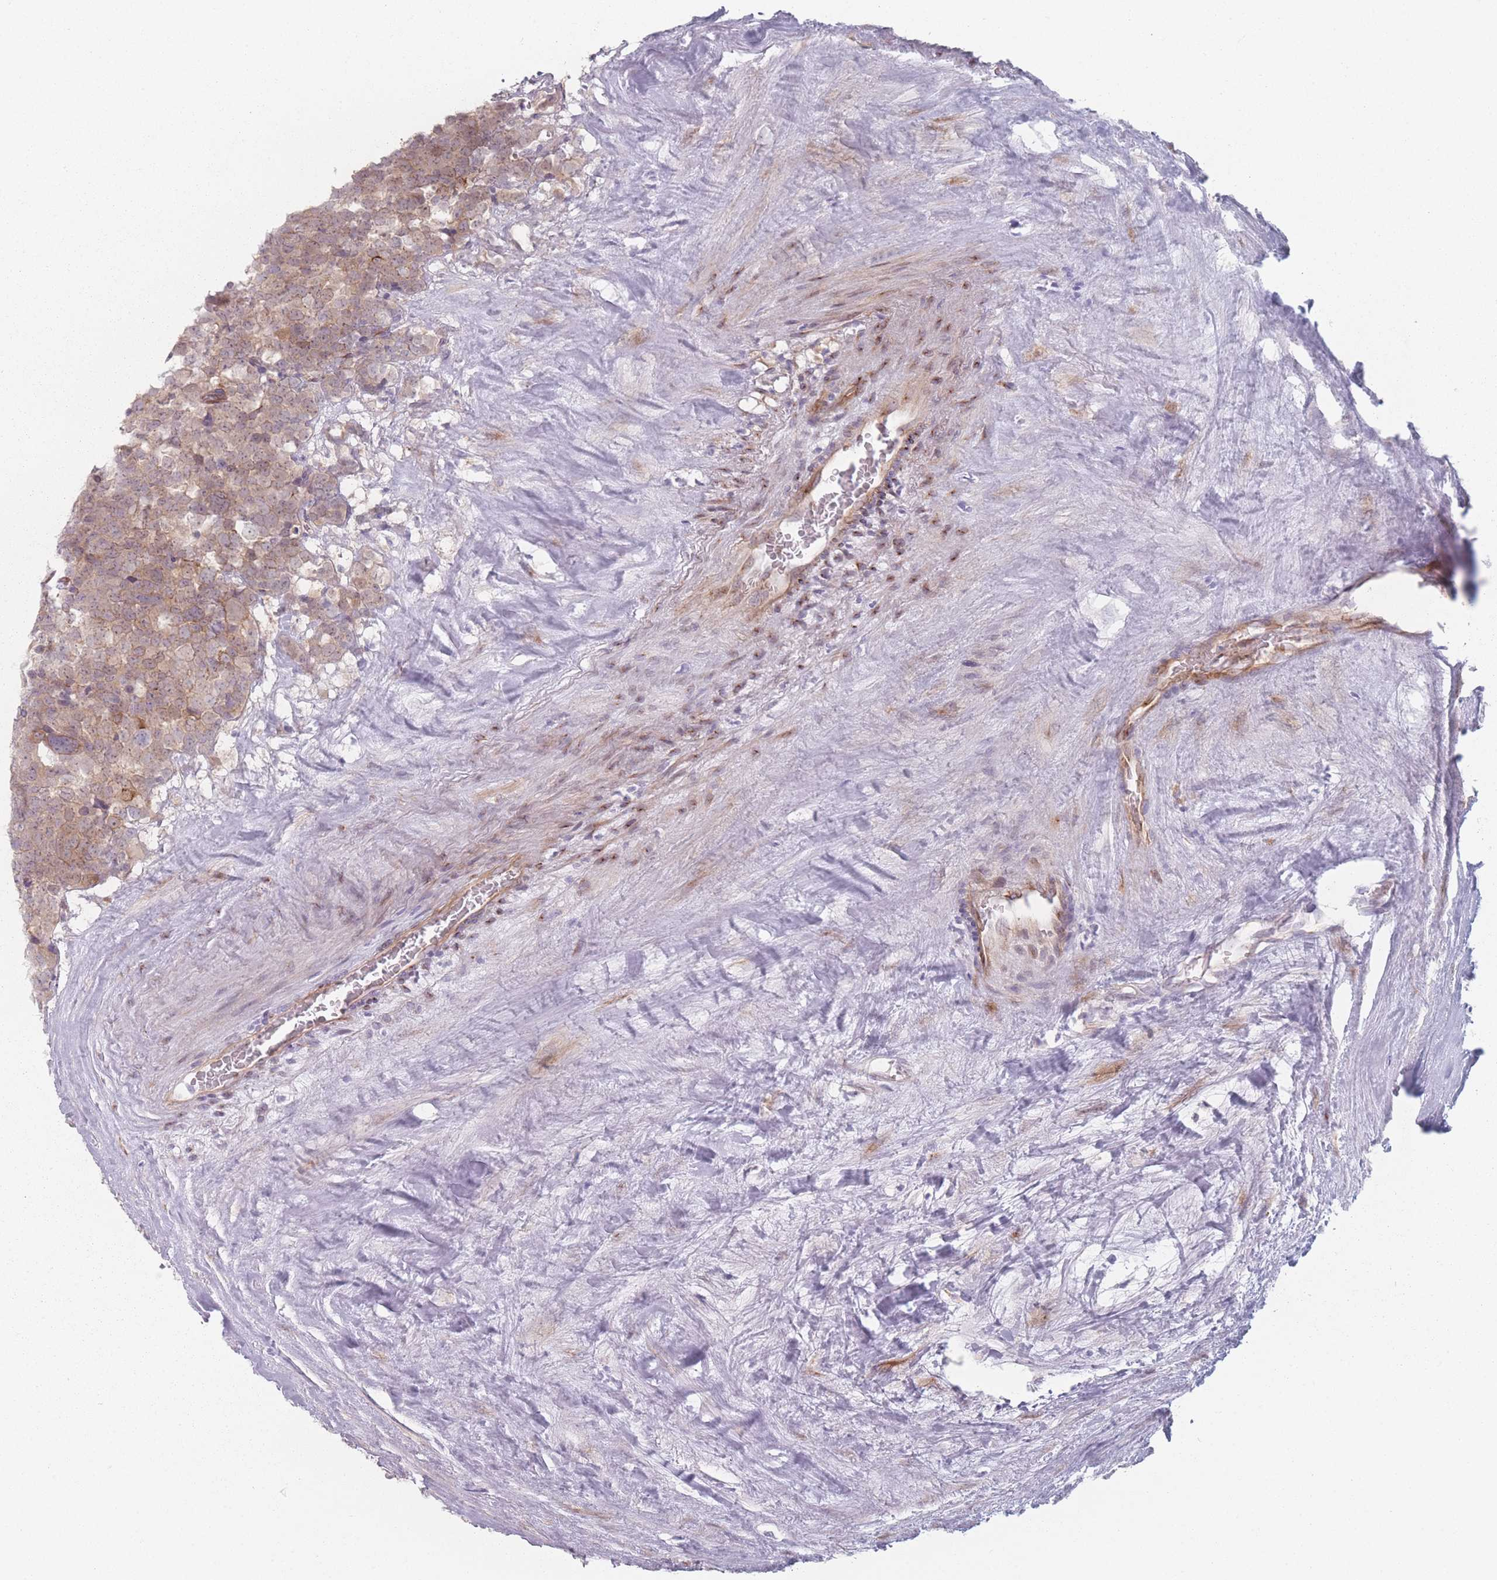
{"staining": {"intensity": "moderate", "quantity": ">75%", "location": "cytoplasmic/membranous"}, "tissue": "testis cancer", "cell_type": "Tumor cells", "image_type": "cancer", "snomed": [{"axis": "morphology", "description": "Seminoma, NOS"}, {"axis": "topography", "description": "Testis"}], "caption": "The micrograph displays staining of testis cancer (seminoma), revealing moderate cytoplasmic/membranous protein staining (brown color) within tumor cells.", "gene": "RNF4", "patient": {"sex": "male", "age": 71}}